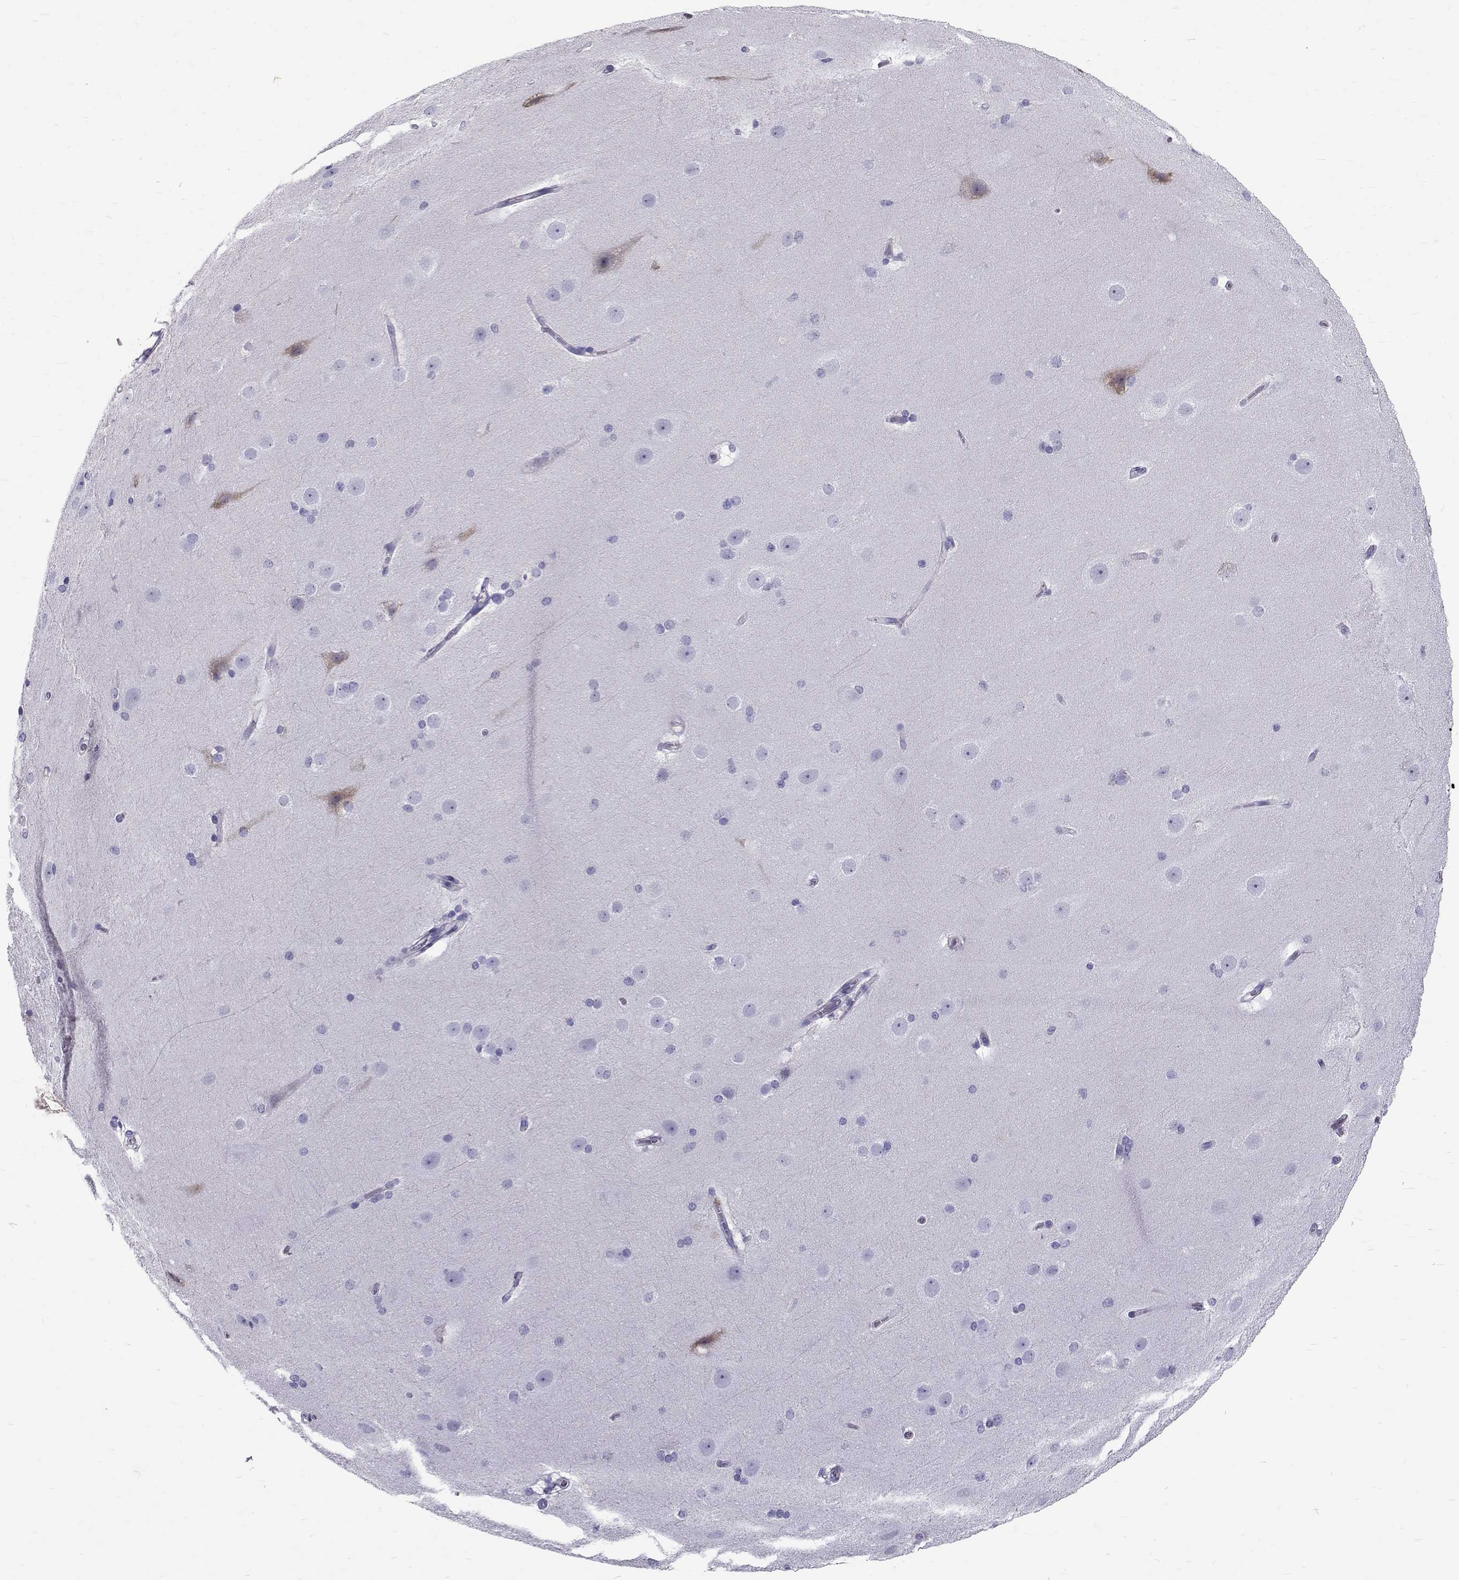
{"staining": {"intensity": "negative", "quantity": "none", "location": "none"}, "tissue": "hippocampus", "cell_type": "Glial cells", "image_type": "normal", "snomed": [{"axis": "morphology", "description": "Normal tissue, NOS"}, {"axis": "topography", "description": "Cerebral cortex"}, {"axis": "topography", "description": "Hippocampus"}], "caption": "Glial cells are negative for brown protein staining in benign hippocampus. (DAB (3,3'-diaminobenzidine) IHC with hematoxylin counter stain).", "gene": "IGSF1", "patient": {"sex": "female", "age": 19}}